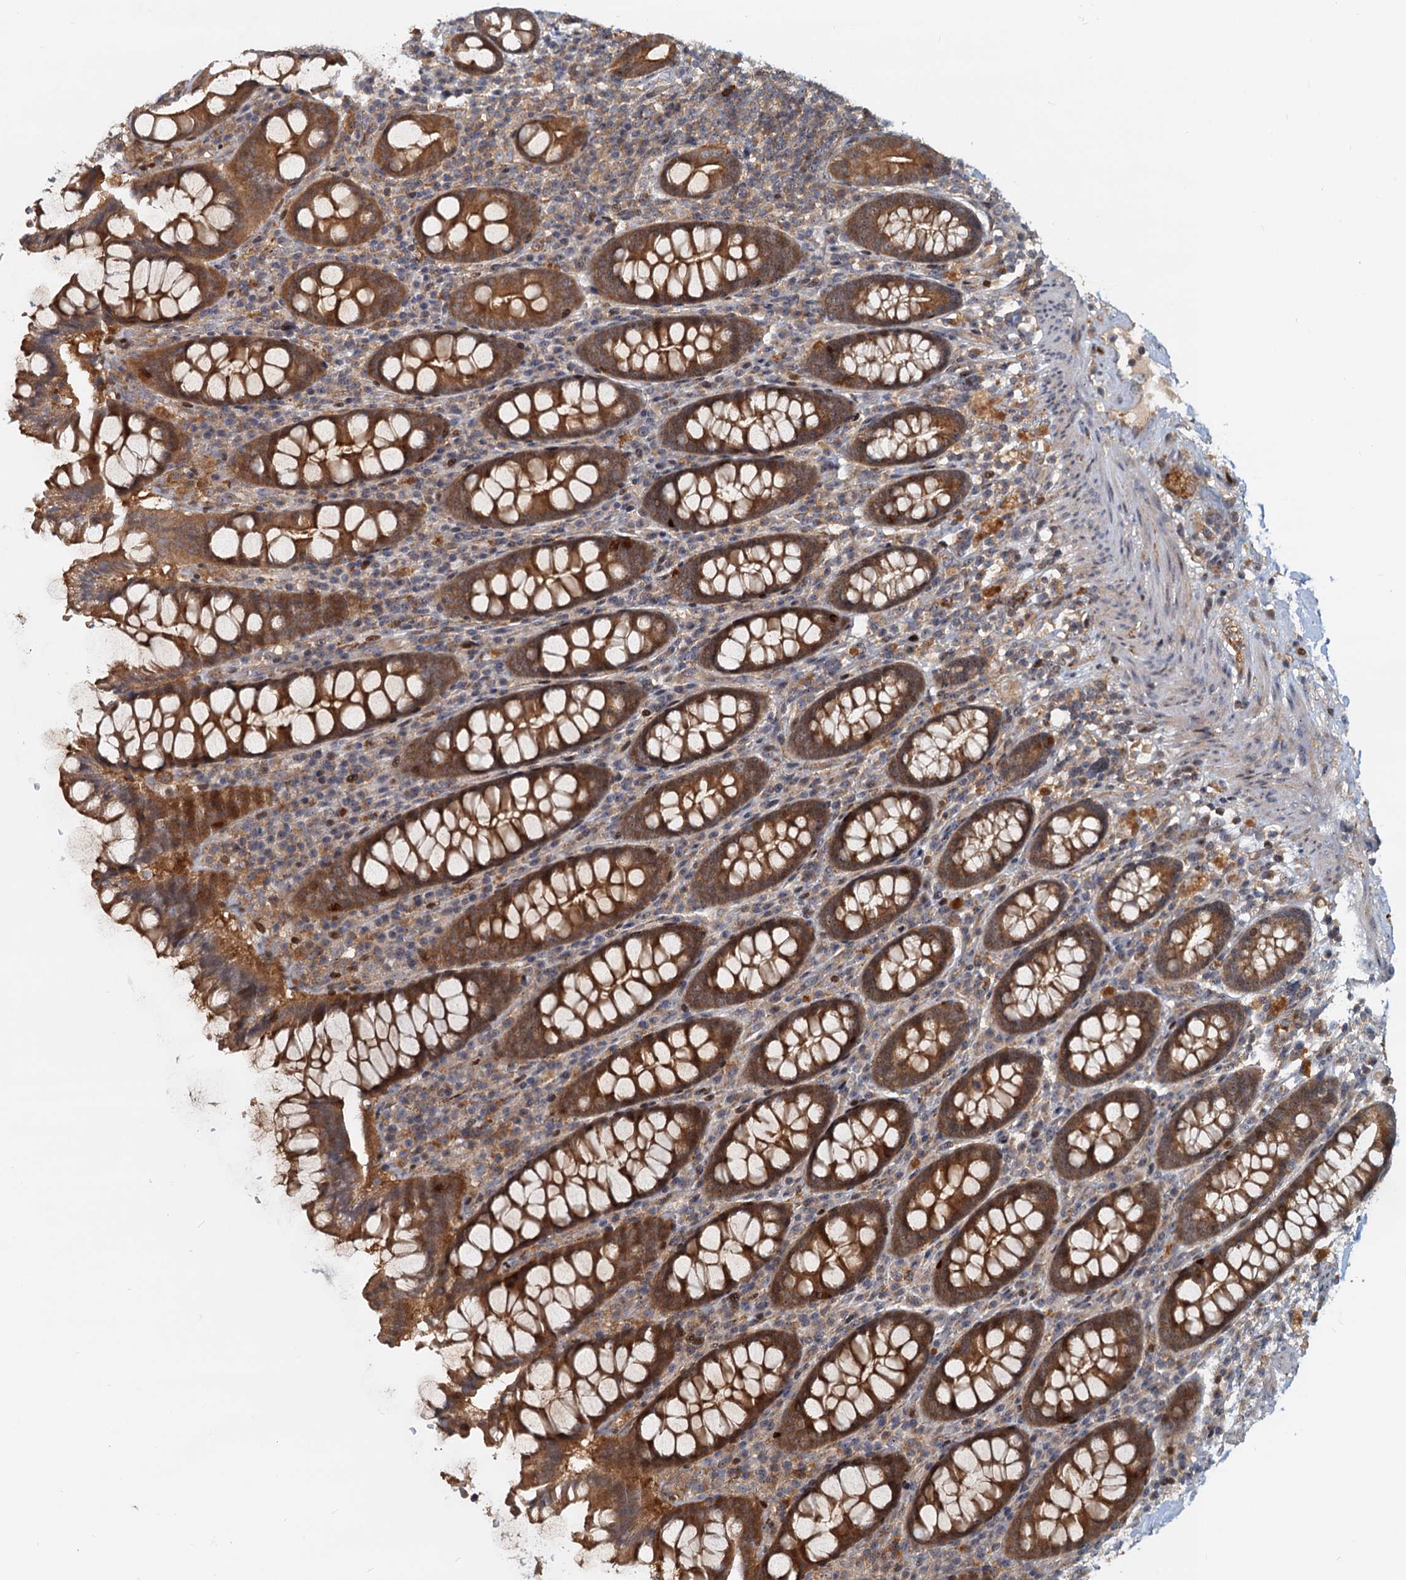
{"staining": {"intensity": "moderate", "quantity": ">75%", "location": "cytoplasmic/membranous"}, "tissue": "colon", "cell_type": "Endothelial cells", "image_type": "normal", "snomed": [{"axis": "morphology", "description": "Normal tissue, NOS"}, {"axis": "topography", "description": "Colon"}], "caption": "IHC staining of benign colon, which reveals medium levels of moderate cytoplasmic/membranous expression in approximately >75% of endothelial cells indicating moderate cytoplasmic/membranous protein staining. The staining was performed using DAB (brown) for protein detection and nuclei were counterstained in hematoxylin (blue).", "gene": "TOLLIP", "patient": {"sex": "female", "age": 79}}